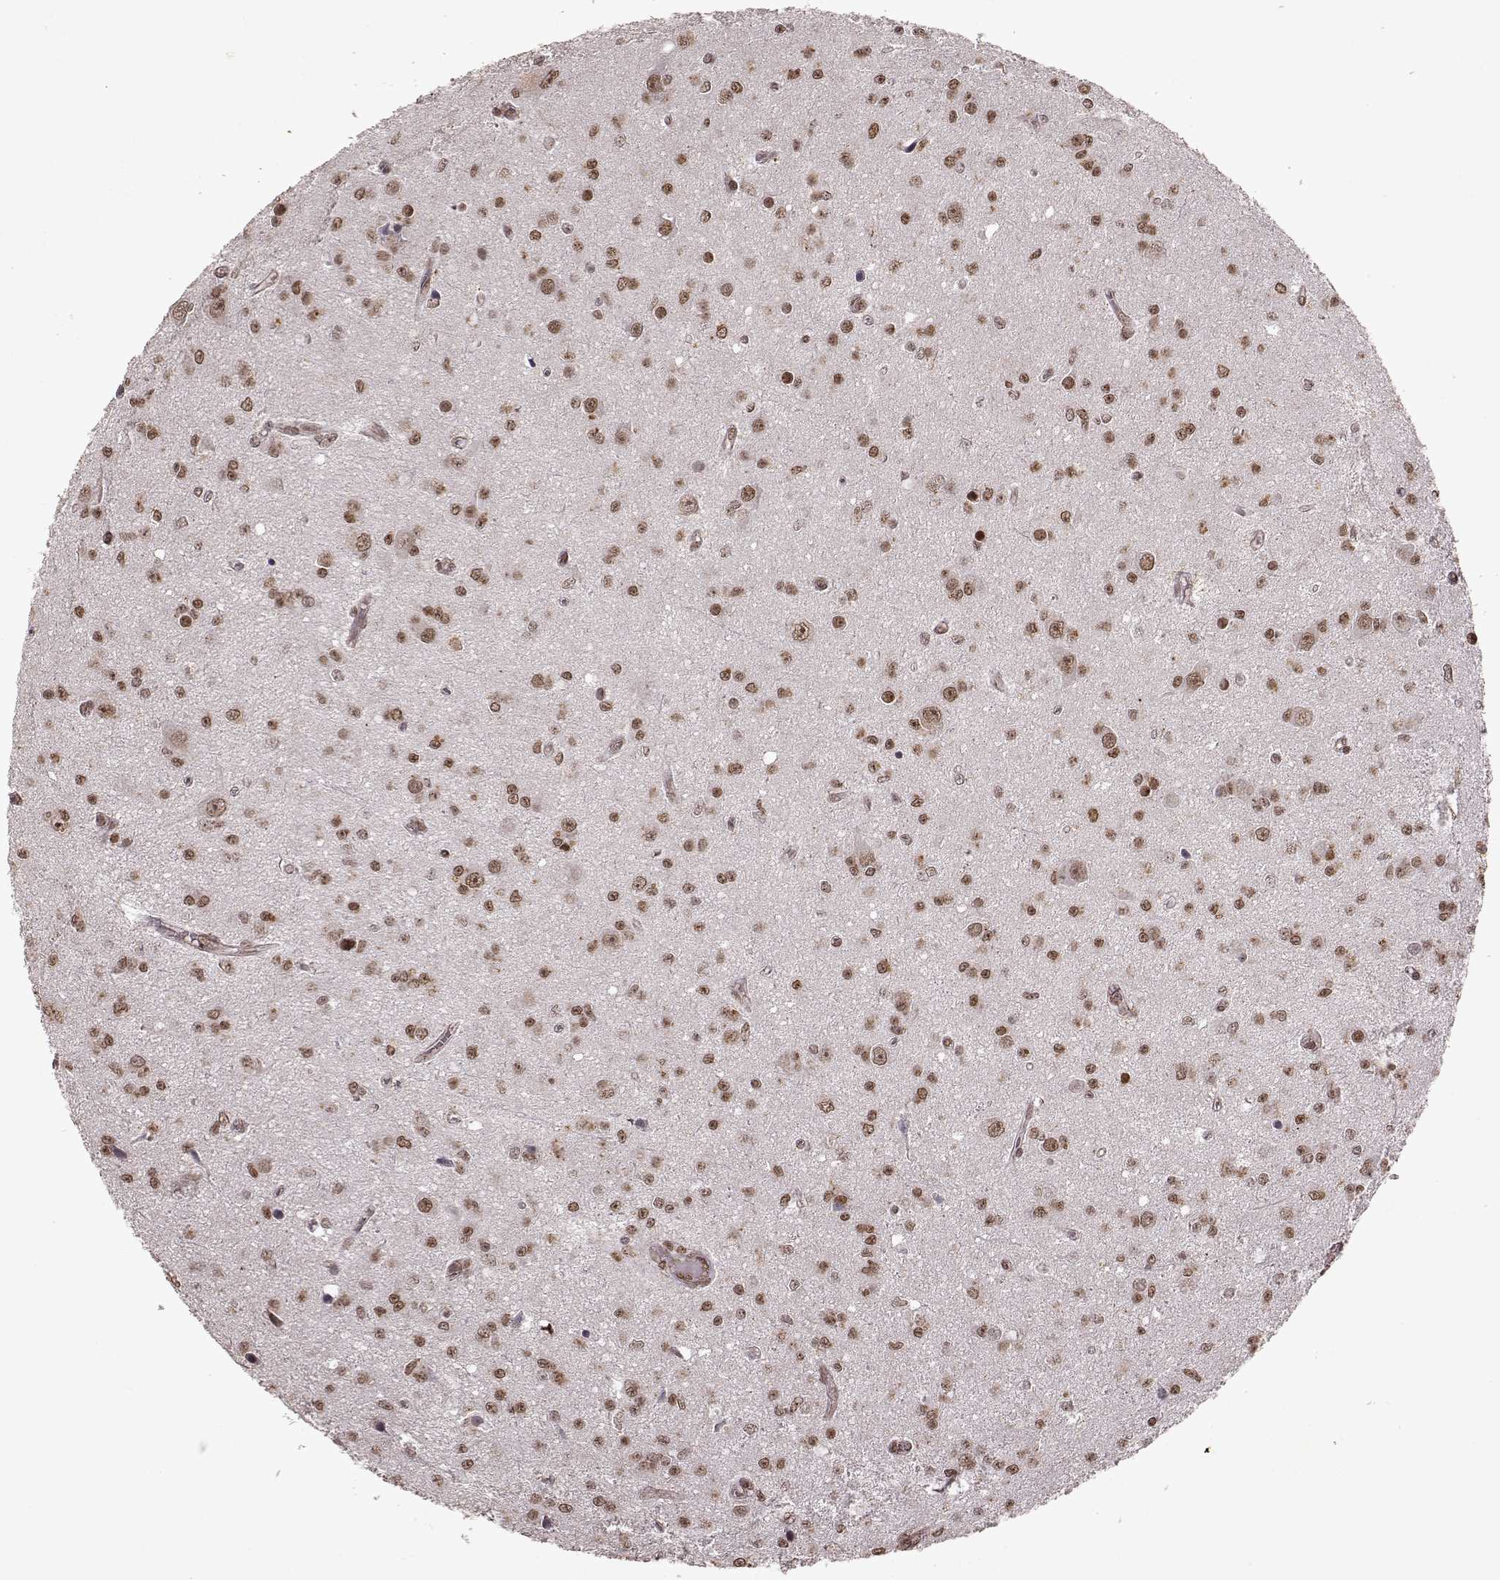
{"staining": {"intensity": "weak", "quantity": ">75%", "location": "nuclear"}, "tissue": "glioma", "cell_type": "Tumor cells", "image_type": "cancer", "snomed": [{"axis": "morphology", "description": "Glioma, malignant, Low grade"}, {"axis": "topography", "description": "Brain"}], "caption": "DAB (3,3'-diaminobenzidine) immunohistochemical staining of glioma reveals weak nuclear protein expression in approximately >75% of tumor cells.", "gene": "RRAGD", "patient": {"sex": "female", "age": 45}}